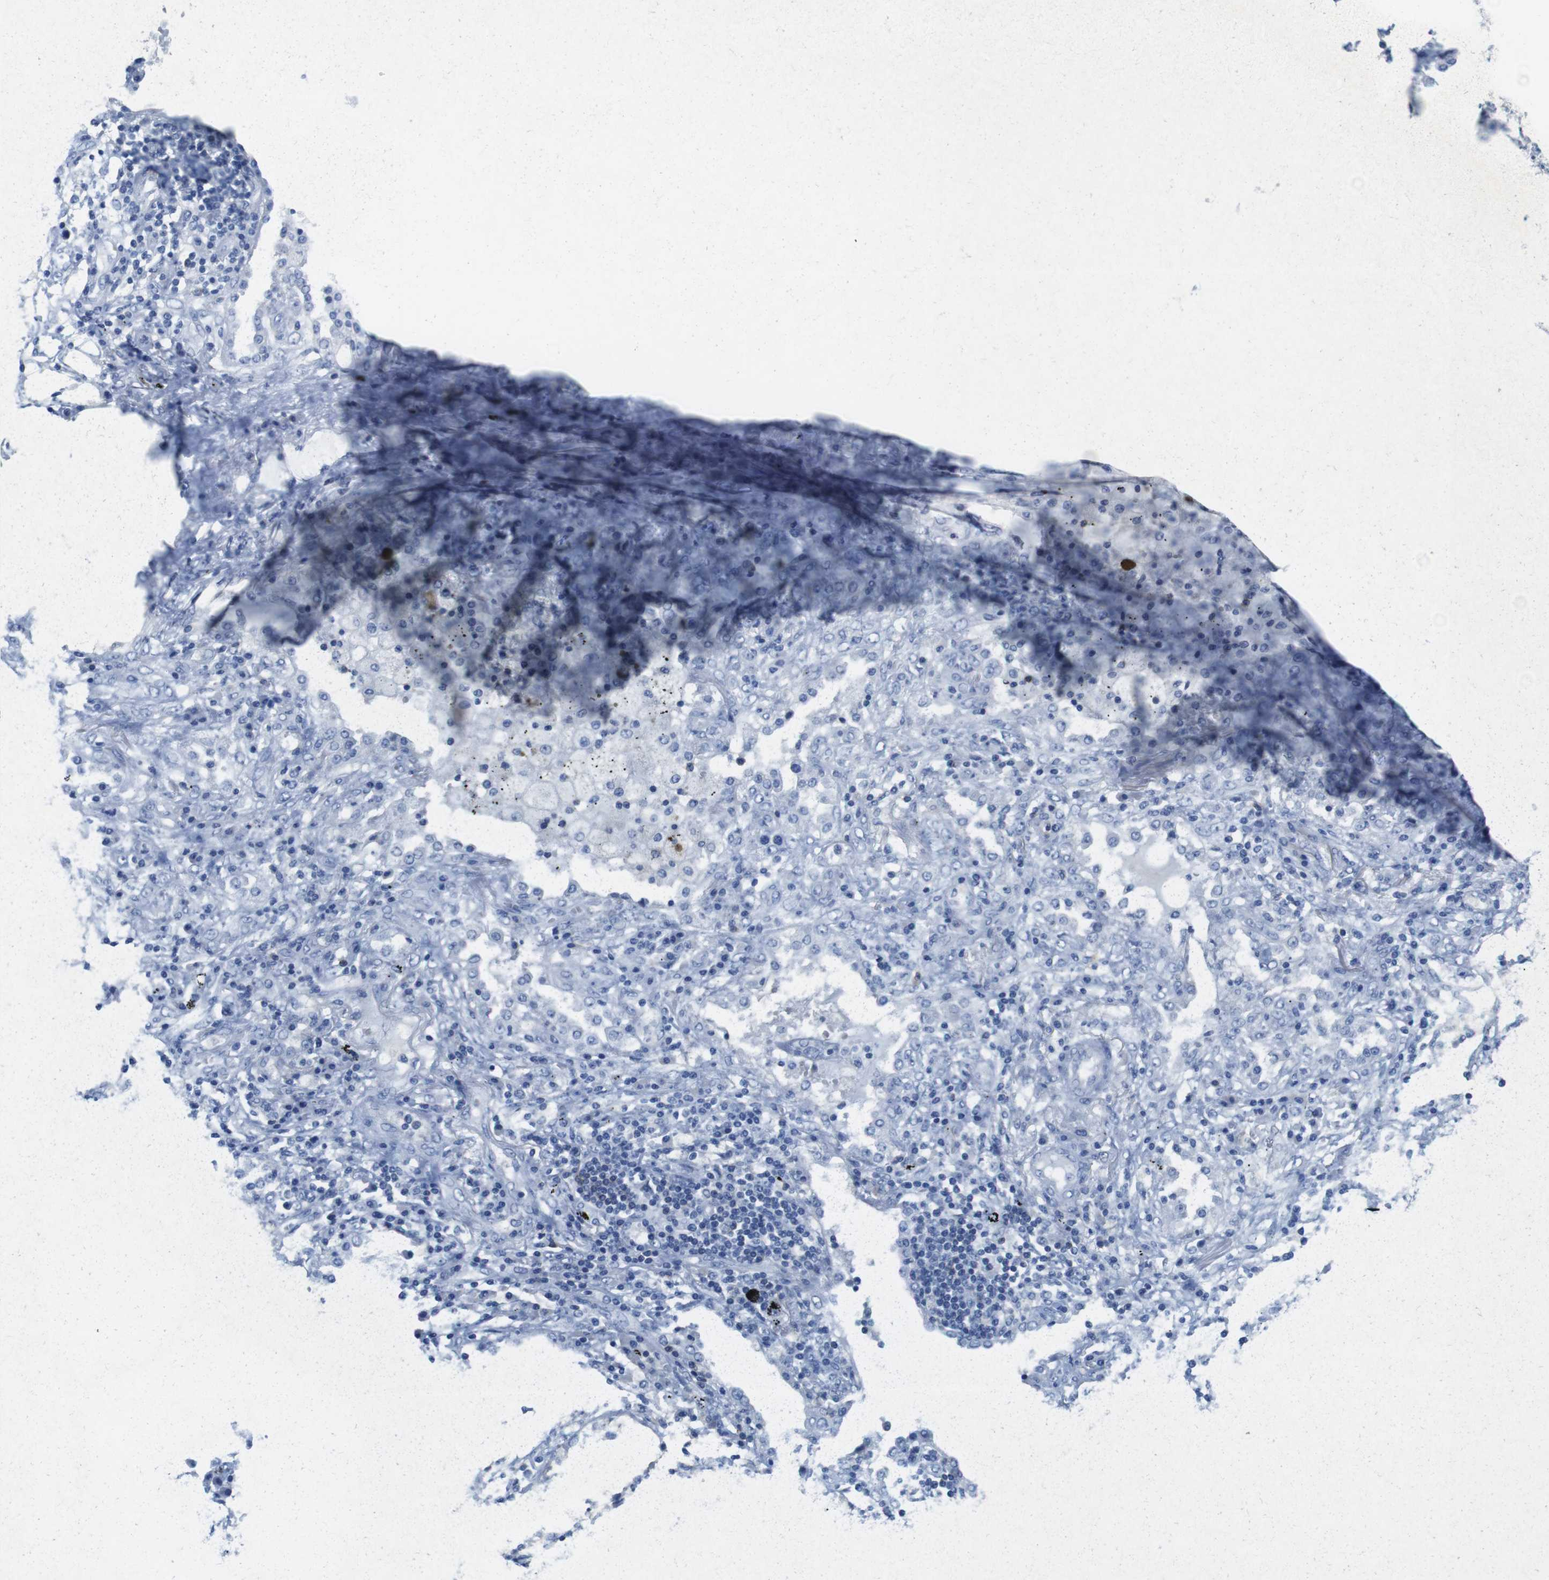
{"staining": {"intensity": "negative", "quantity": "none", "location": "none"}, "tissue": "lung cancer", "cell_type": "Tumor cells", "image_type": "cancer", "snomed": [{"axis": "morphology", "description": "Squamous cell carcinoma, NOS"}, {"axis": "topography", "description": "Lung"}], "caption": "This is an immunohistochemistry histopathology image of squamous cell carcinoma (lung). There is no staining in tumor cells.", "gene": "CD5", "patient": {"sex": "female", "age": 63}}